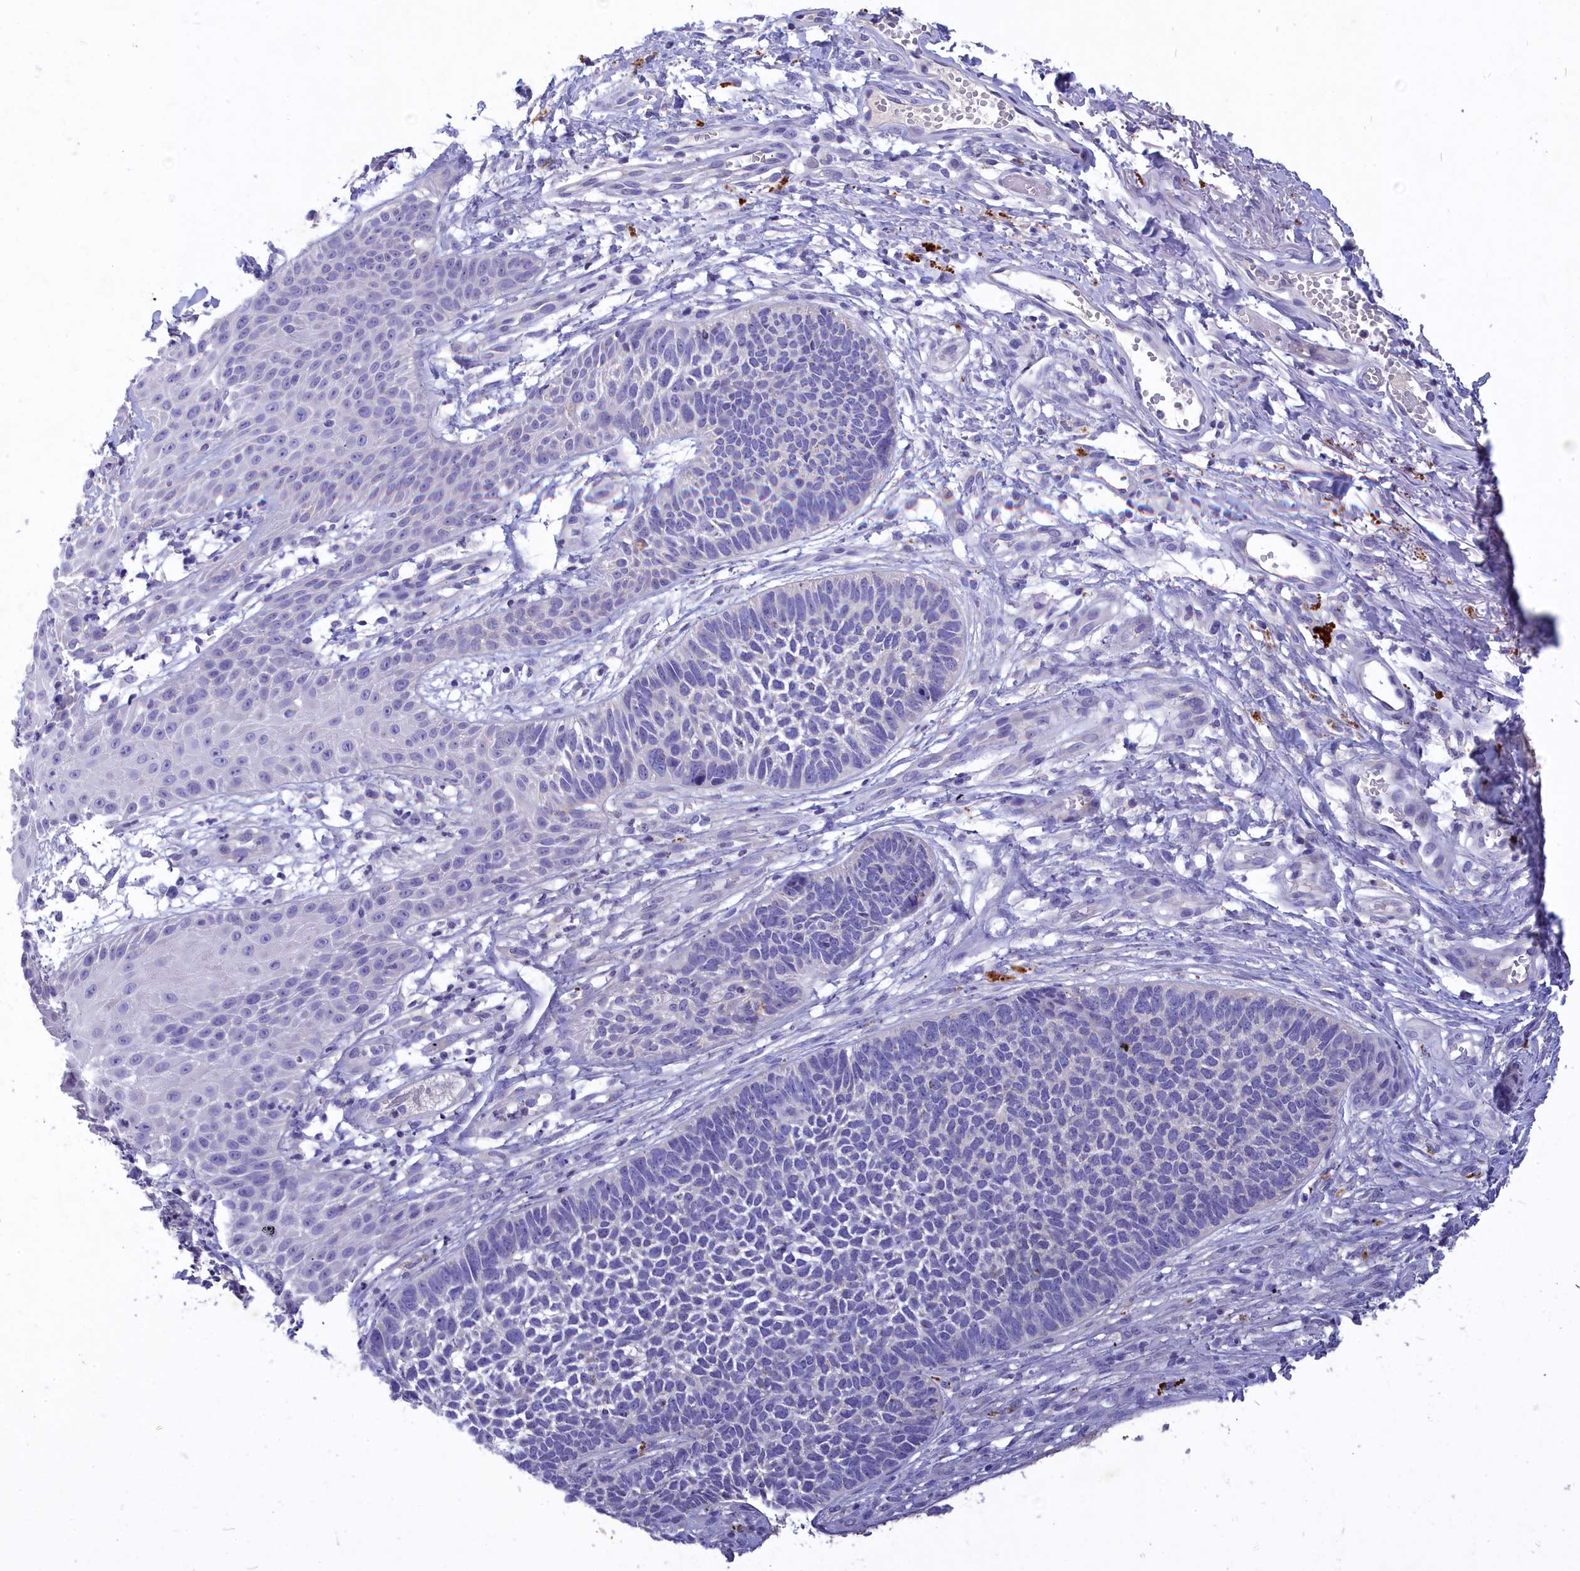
{"staining": {"intensity": "negative", "quantity": "none", "location": "none"}, "tissue": "skin cancer", "cell_type": "Tumor cells", "image_type": "cancer", "snomed": [{"axis": "morphology", "description": "Basal cell carcinoma"}, {"axis": "topography", "description": "Skin"}], "caption": "Tumor cells show no significant protein staining in skin cancer.", "gene": "DEFB119", "patient": {"sex": "female", "age": 84}}